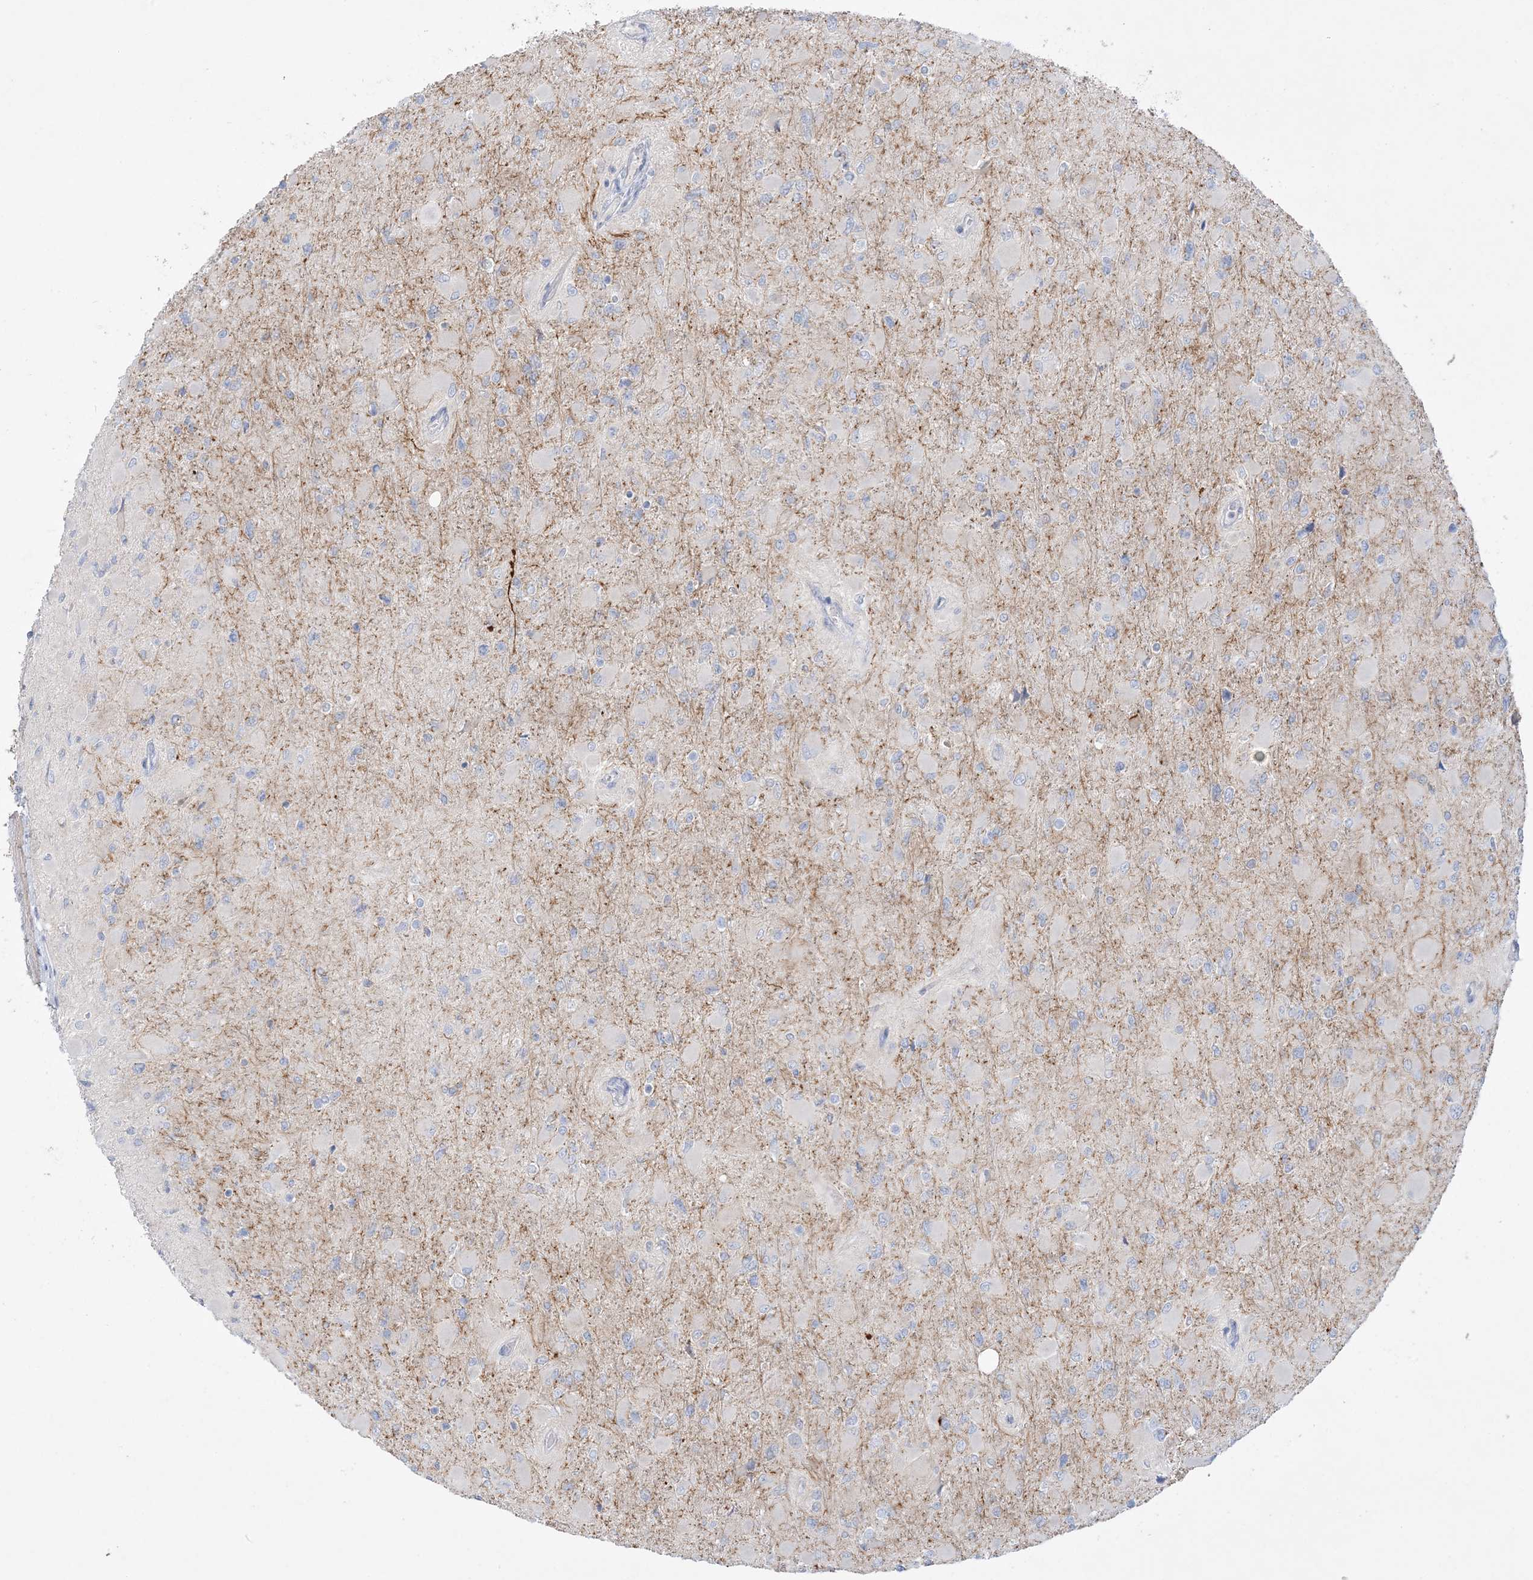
{"staining": {"intensity": "negative", "quantity": "none", "location": "none"}, "tissue": "glioma", "cell_type": "Tumor cells", "image_type": "cancer", "snomed": [{"axis": "morphology", "description": "Glioma, malignant, High grade"}, {"axis": "topography", "description": "Cerebral cortex"}], "caption": "A micrograph of malignant high-grade glioma stained for a protein demonstrates no brown staining in tumor cells.", "gene": "FAM184A", "patient": {"sex": "female", "age": 36}}